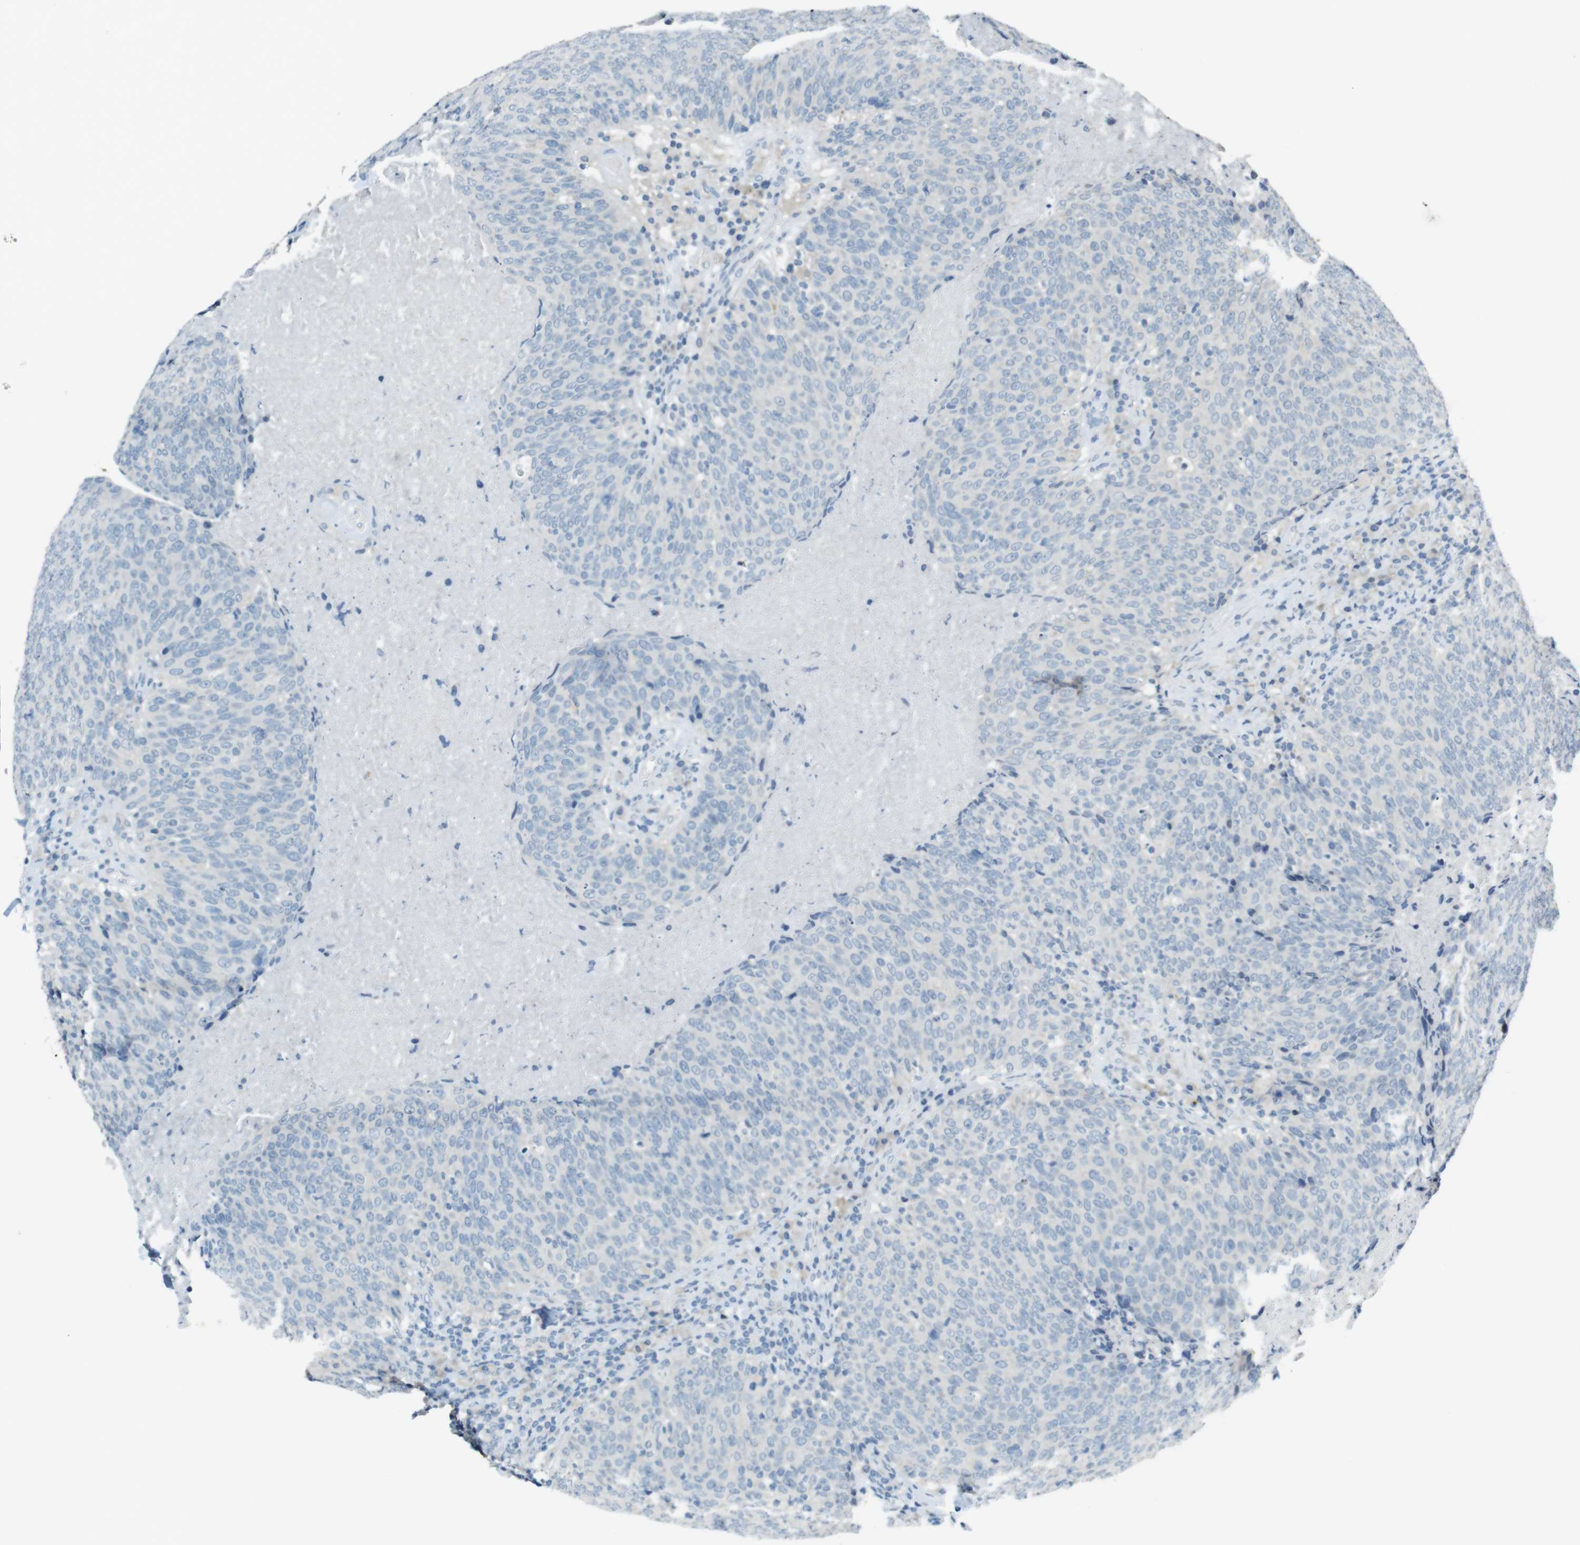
{"staining": {"intensity": "negative", "quantity": "none", "location": "none"}, "tissue": "head and neck cancer", "cell_type": "Tumor cells", "image_type": "cancer", "snomed": [{"axis": "morphology", "description": "Squamous cell carcinoma, NOS"}, {"axis": "morphology", "description": "Squamous cell carcinoma, metastatic, NOS"}, {"axis": "topography", "description": "Lymph node"}, {"axis": "topography", "description": "Head-Neck"}], "caption": "Tumor cells are negative for protein expression in human head and neck squamous cell carcinoma.", "gene": "MUC5B", "patient": {"sex": "male", "age": 62}}